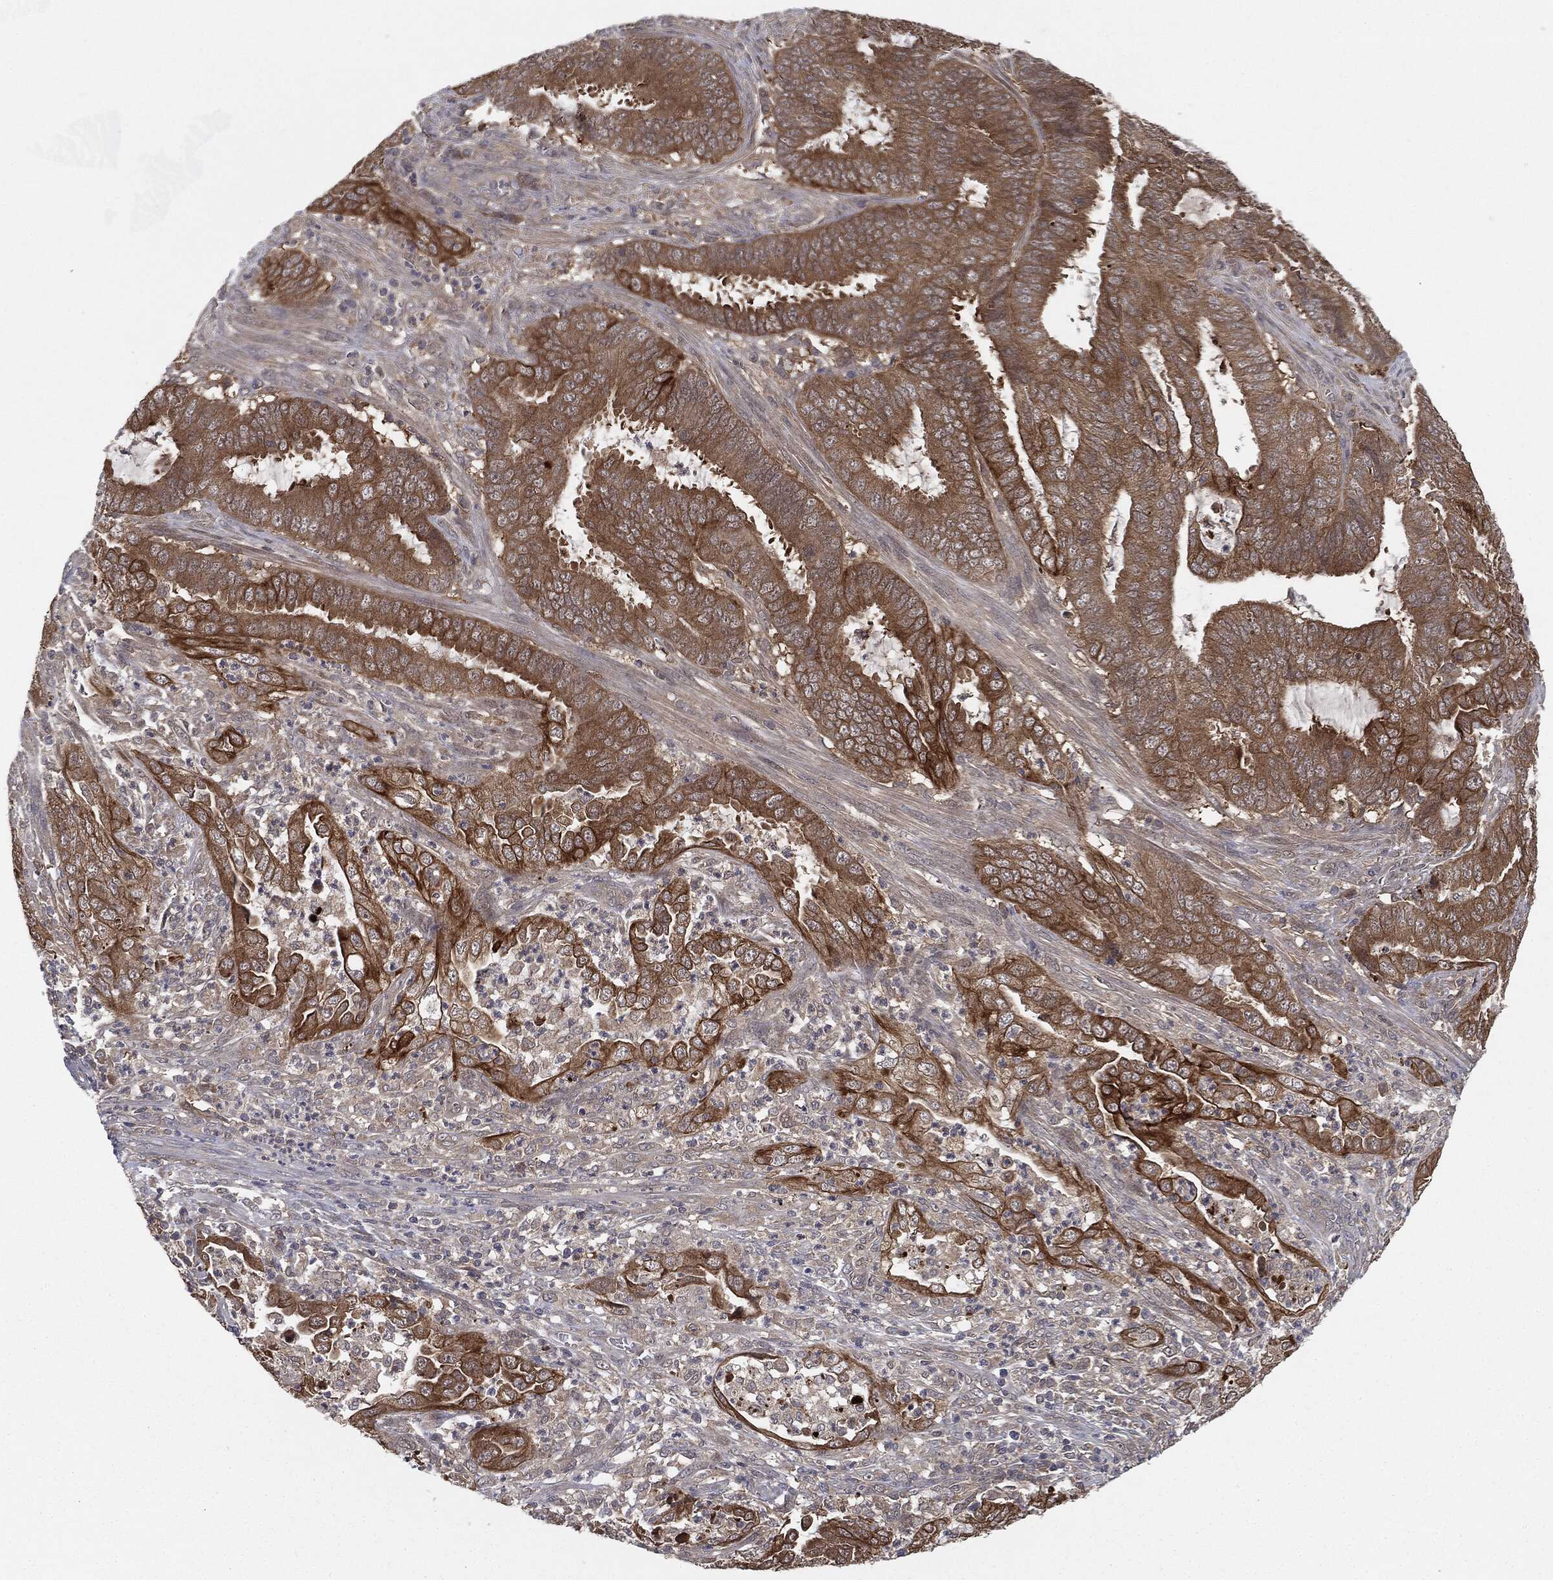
{"staining": {"intensity": "moderate", "quantity": ">75%", "location": "cytoplasmic/membranous"}, "tissue": "endometrial cancer", "cell_type": "Tumor cells", "image_type": "cancer", "snomed": [{"axis": "morphology", "description": "Adenocarcinoma, NOS"}, {"axis": "topography", "description": "Endometrium"}], "caption": "A high-resolution histopathology image shows immunohistochemistry (IHC) staining of endometrial cancer, which demonstrates moderate cytoplasmic/membranous expression in about >75% of tumor cells. (DAB (3,3'-diaminobenzidine) IHC, brown staining for protein, blue staining for nuclei).", "gene": "KRT7", "patient": {"sex": "female", "age": 51}}